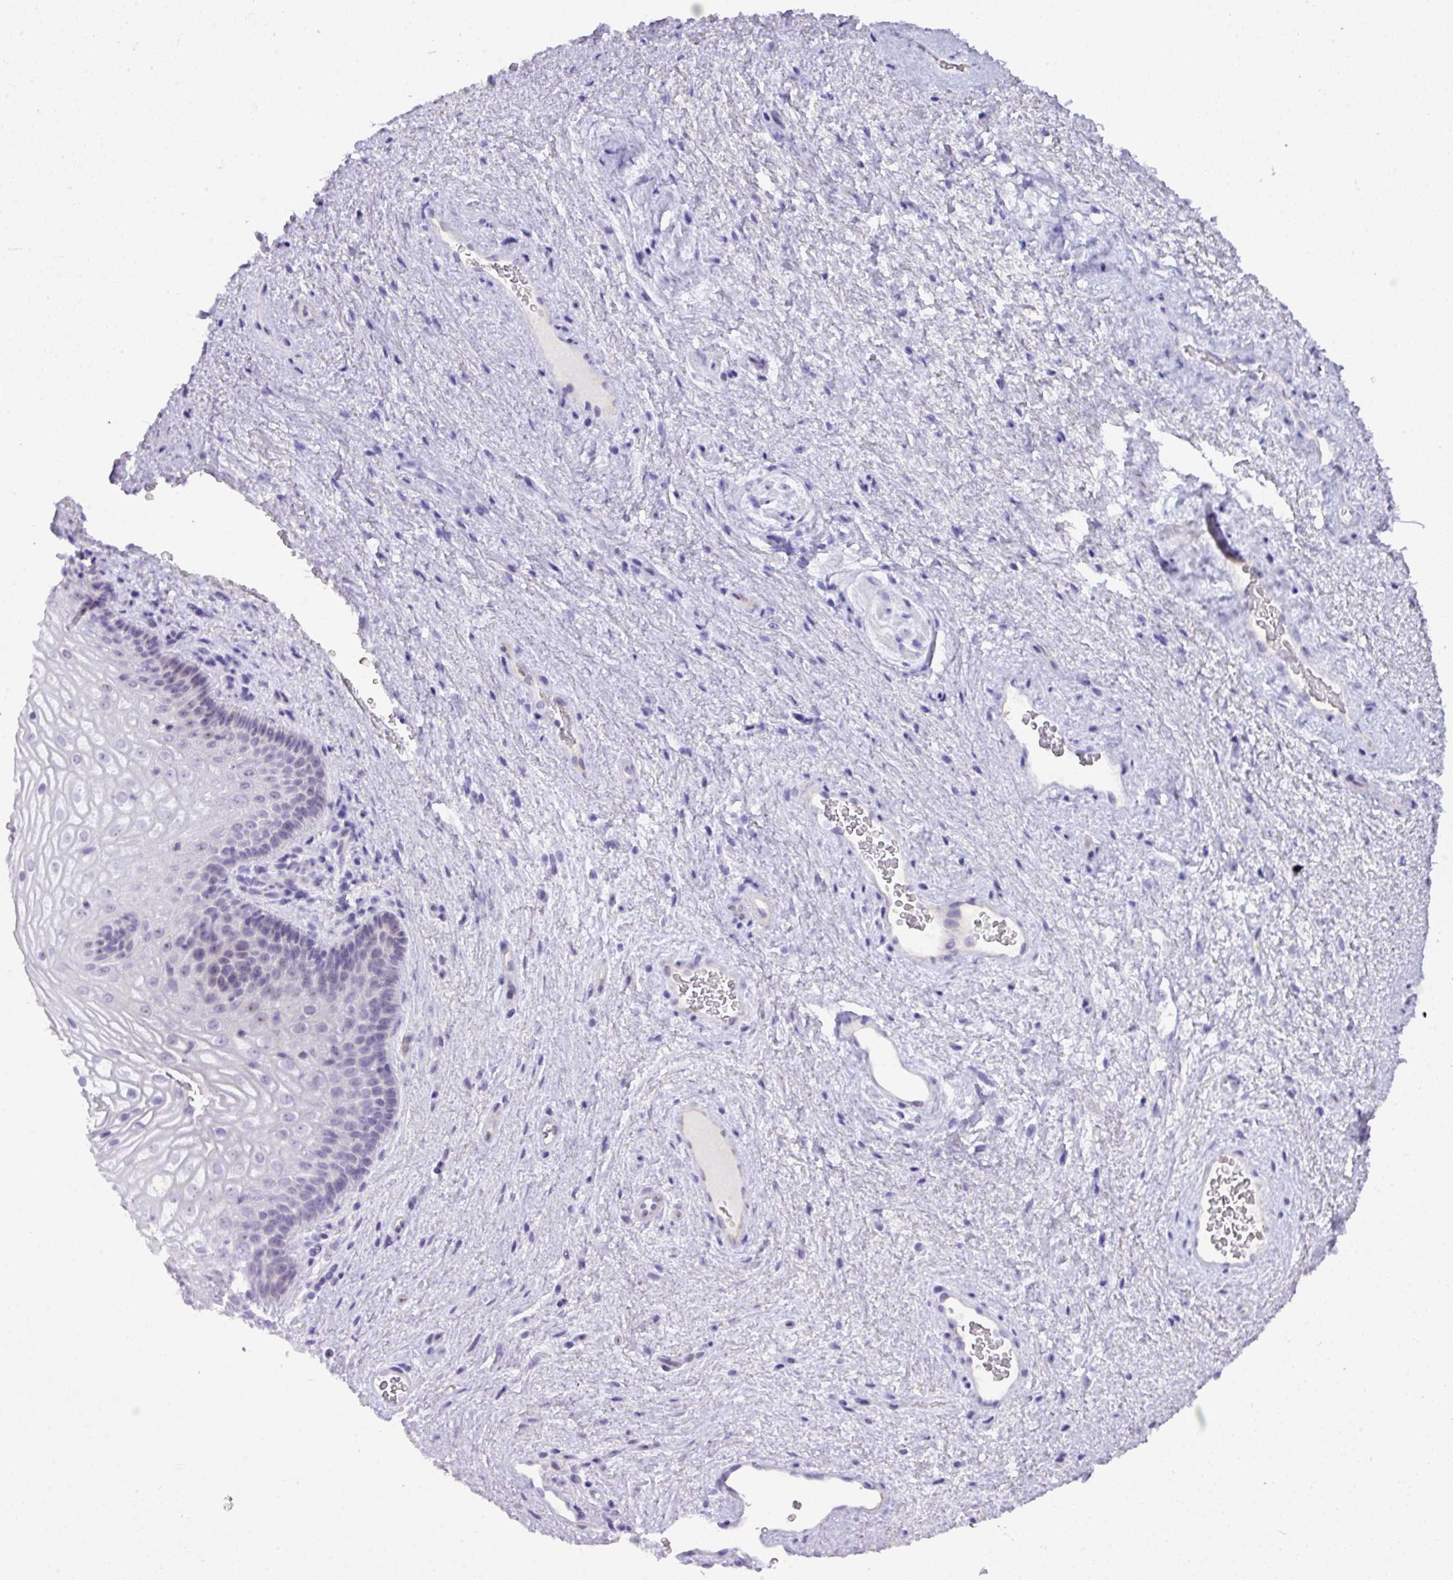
{"staining": {"intensity": "negative", "quantity": "none", "location": "none"}, "tissue": "vagina", "cell_type": "Squamous epithelial cells", "image_type": "normal", "snomed": [{"axis": "morphology", "description": "Normal tissue, NOS"}, {"axis": "topography", "description": "Vagina"}], "caption": "DAB immunohistochemical staining of normal vagina exhibits no significant expression in squamous epithelial cells.", "gene": "MRM2", "patient": {"sex": "female", "age": 47}}